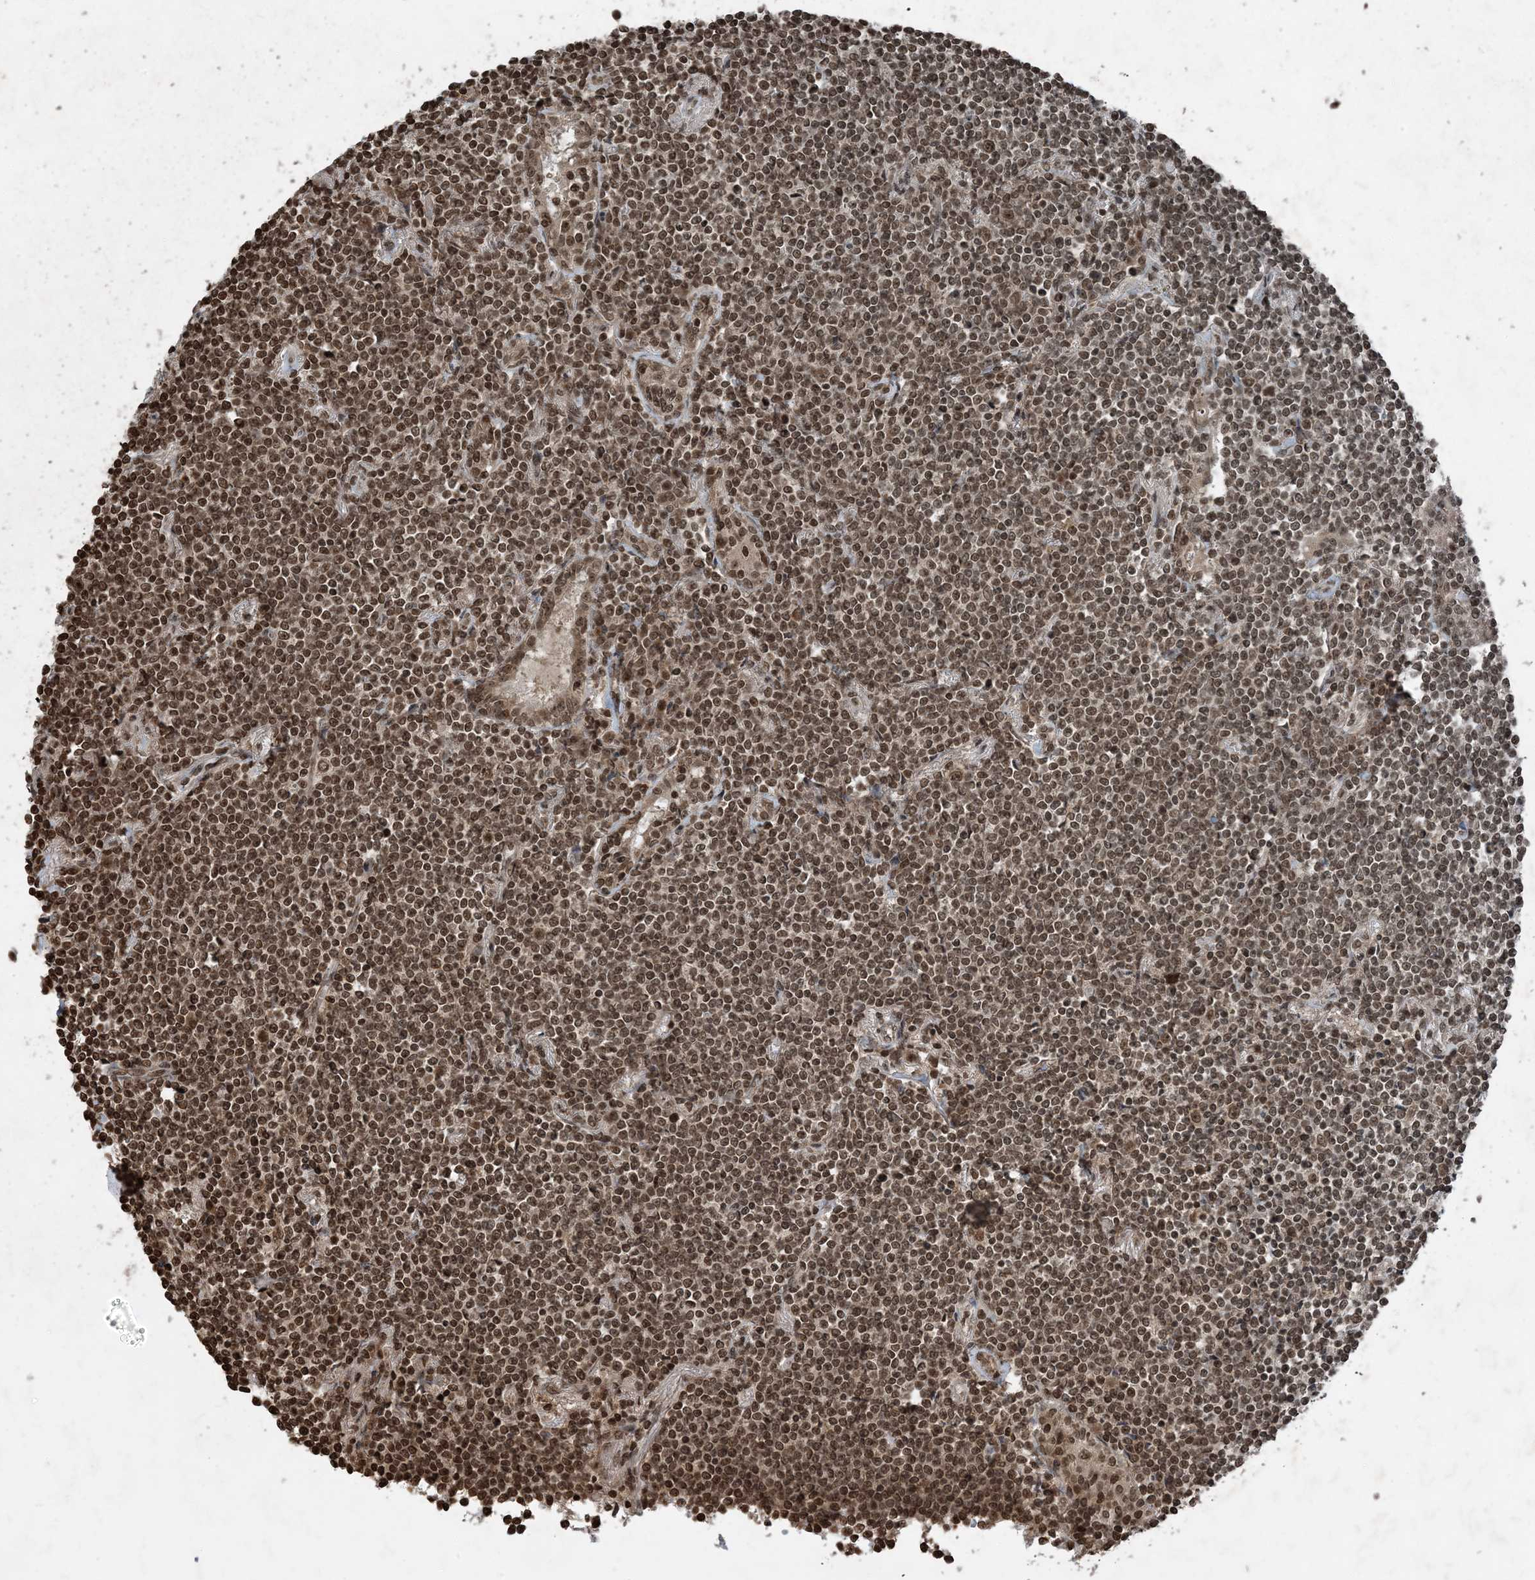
{"staining": {"intensity": "moderate", "quantity": ">75%", "location": "nuclear"}, "tissue": "lymphoma", "cell_type": "Tumor cells", "image_type": "cancer", "snomed": [{"axis": "morphology", "description": "Malignant lymphoma, non-Hodgkin's type, Low grade"}, {"axis": "topography", "description": "Lung"}], "caption": "The micrograph demonstrates immunohistochemical staining of lymphoma. There is moderate nuclear expression is identified in about >75% of tumor cells. Nuclei are stained in blue.", "gene": "ZFAND2B", "patient": {"sex": "female", "age": 71}}